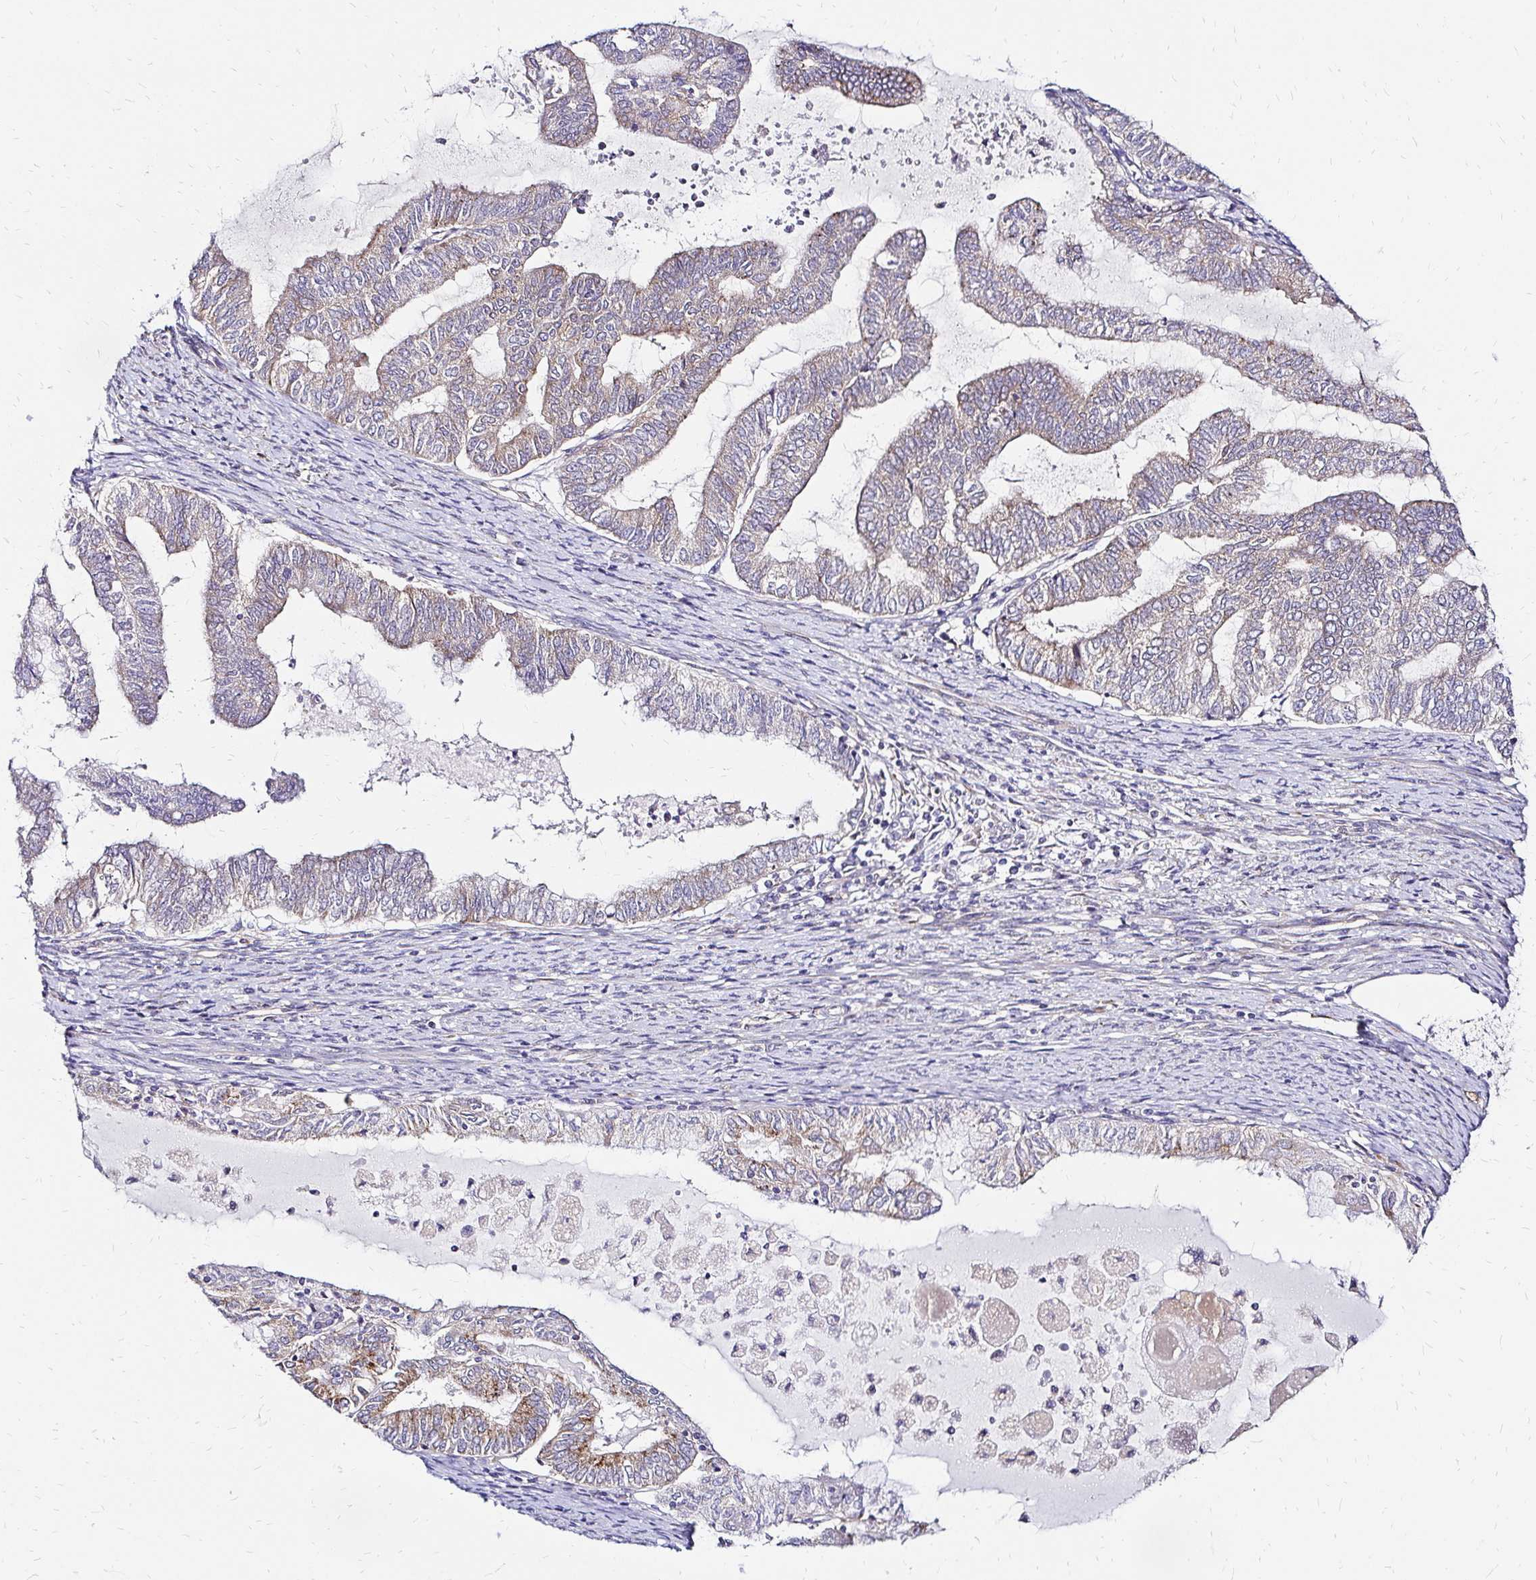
{"staining": {"intensity": "weak", "quantity": "25%-75%", "location": "cytoplasmic/membranous"}, "tissue": "endometrial cancer", "cell_type": "Tumor cells", "image_type": "cancer", "snomed": [{"axis": "morphology", "description": "Adenocarcinoma, NOS"}, {"axis": "topography", "description": "Endometrium"}], "caption": "Immunohistochemical staining of human adenocarcinoma (endometrial) exhibits low levels of weak cytoplasmic/membranous positivity in approximately 25%-75% of tumor cells.", "gene": "IDUA", "patient": {"sex": "female", "age": 79}}